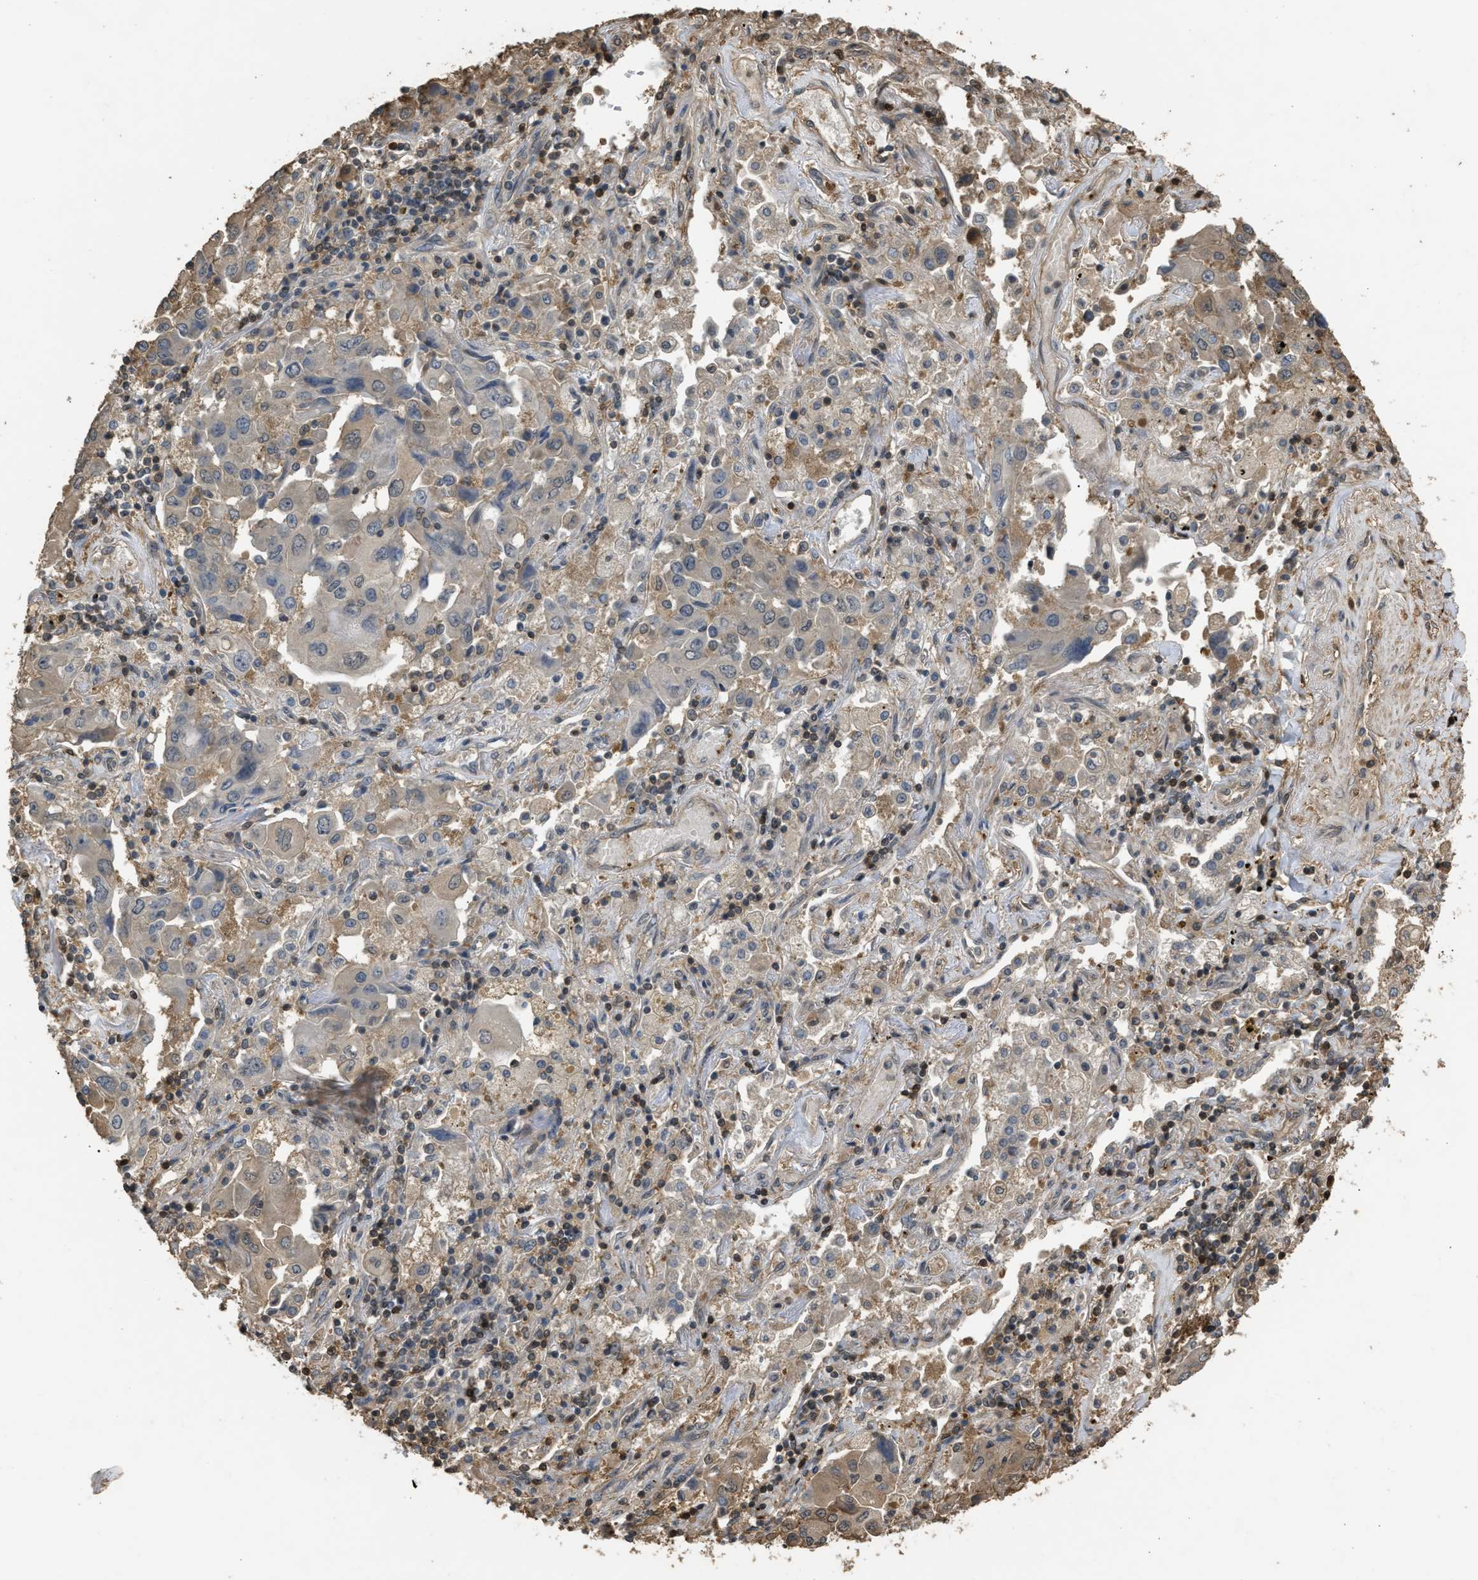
{"staining": {"intensity": "weak", "quantity": "<25%", "location": "cytoplasmic/membranous"}, "tissue": "lung cancer", "cell_type": "Tumor cells", "image_type": "cancer", "snomed": [{"axis": "morphology", "description": "Adenocarcinoma, NOS"}, {"axis": "topography", "description": "Lung"}], "caption": "The photomicrograph displays no significant staining in tumor cells of lung adenocarcinoma.", "gene": "ARHGDIA", "patient": {"sex": "female", "age": 65}}